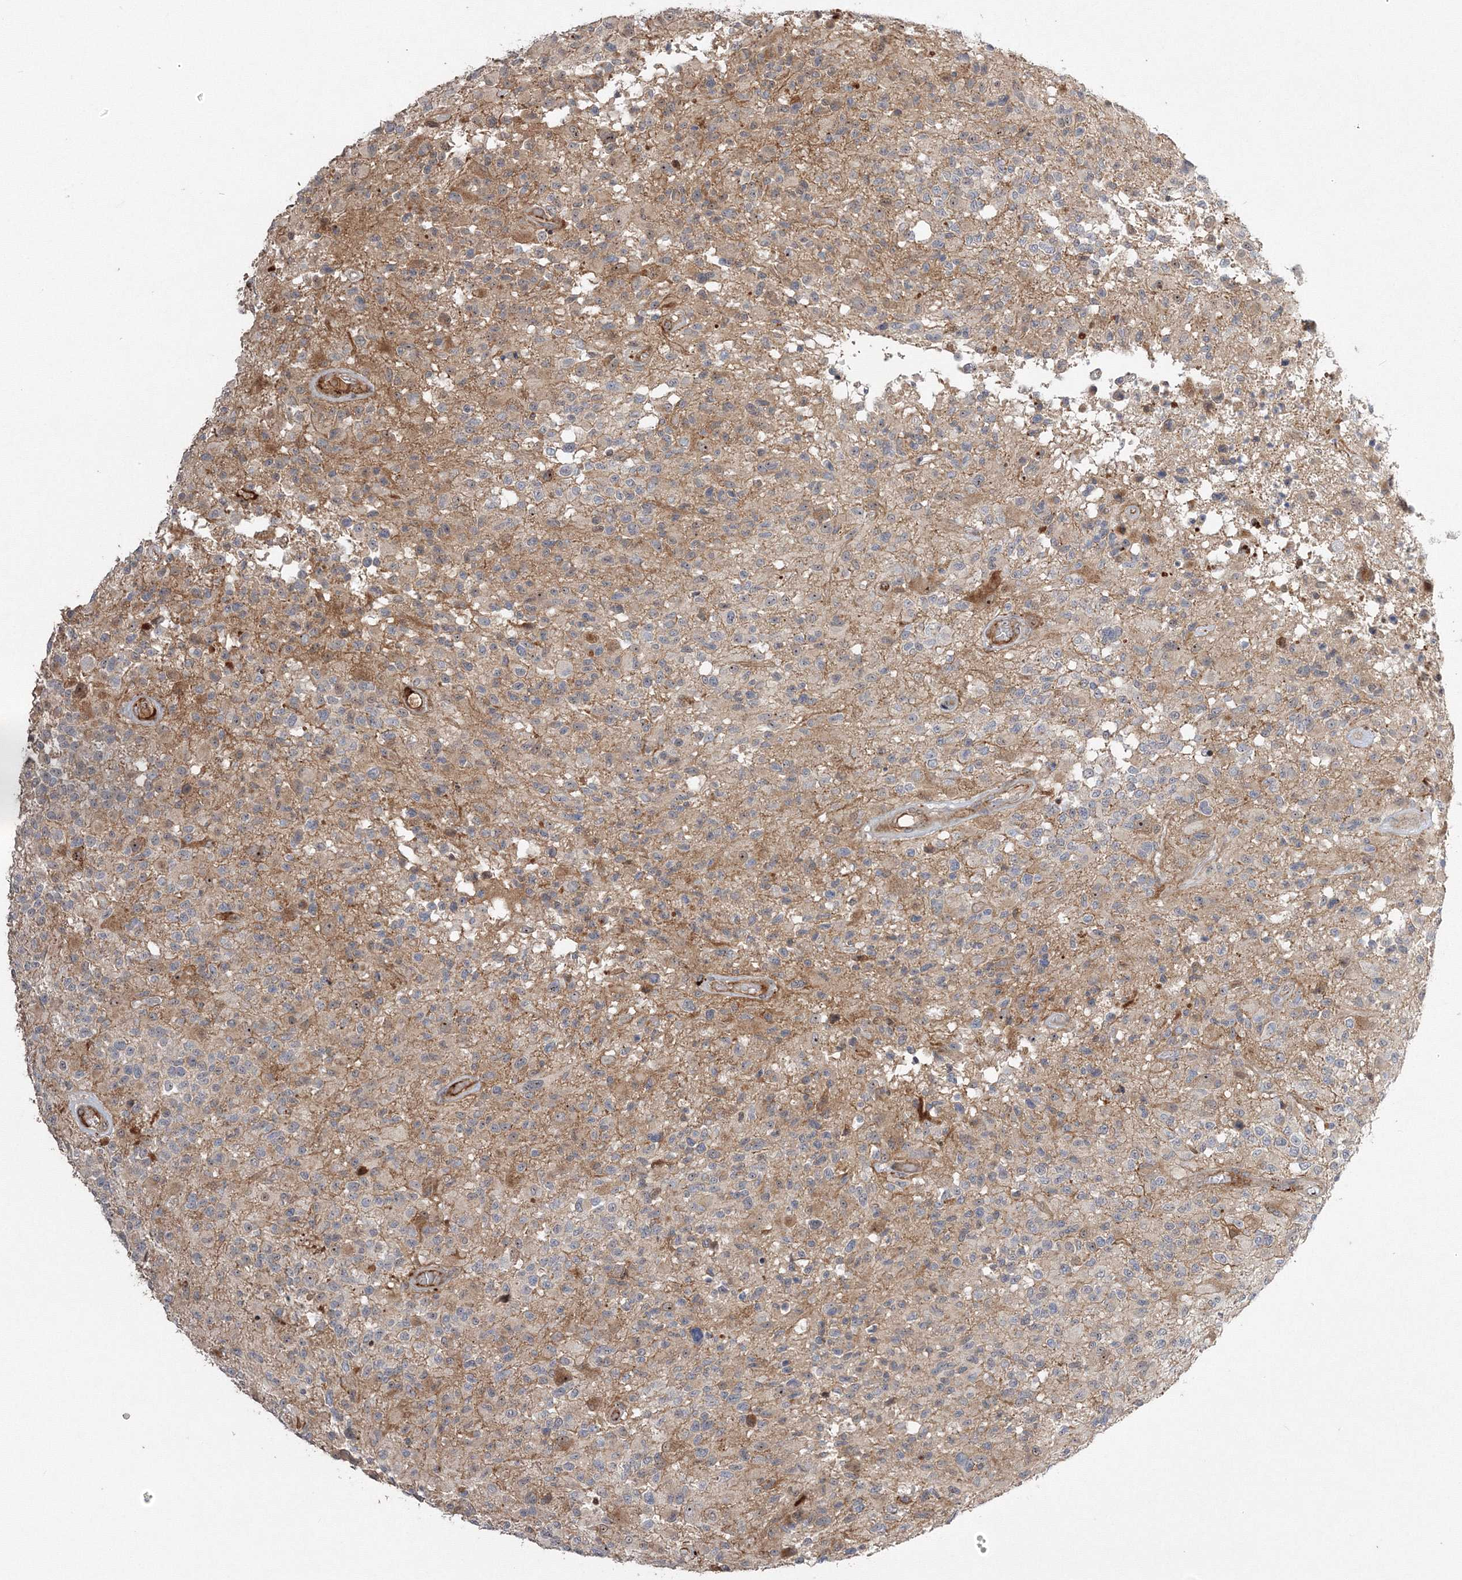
{"staining": {"intensity": "moderate", "quantity": "<25%", "location": "nuclear"}, "tissue": "glioma", "cell_type": "Tumor cells", "image_type": "cancer", "snomed": [{"axis": "morphology", "description": "Glioma, malignant, High grade"}, {"axis": "morphology", "description": "Glioblastoma, NOS"}, {"axis": "topography", "description": "Brain"}], "caption": "Protein staining reveals moderate nuclear staining in approximately <25% of tumor cells in malignant high-grade glioma.", "gene": "NPM3", "patient": {"sex": "male", "age": 60}}